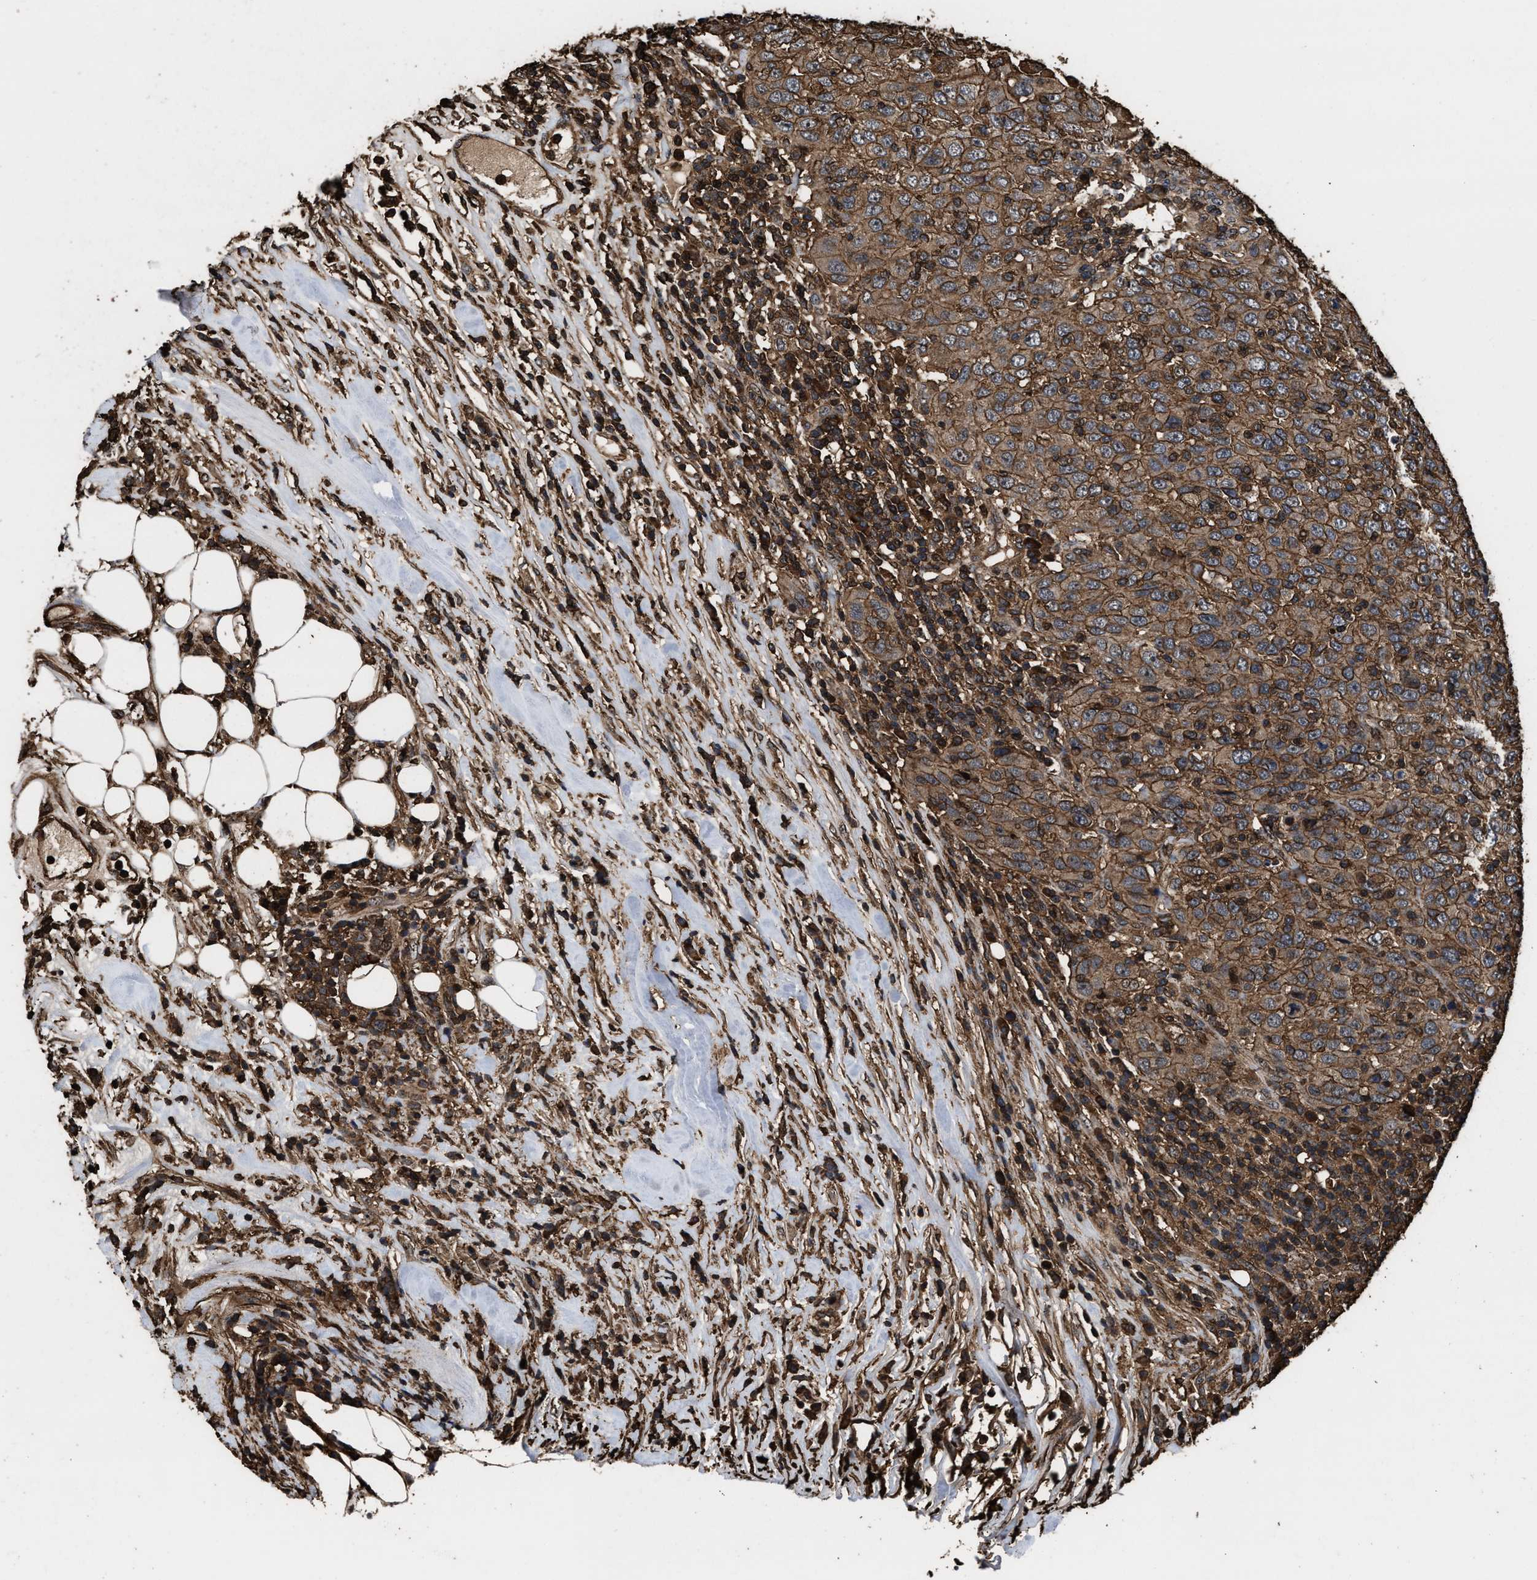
{"staining": {"intensity": "strong", "quantity": ">75%", "location": "cytoplasmic/membranous"}, "tissue": "breast cancer", "cell_type": "Tumor cells", "image_type": "cancer", "snomed": [{"axis": "morphology", "description": "Duct carcinoma"}, {"axis": "topography", "description": "Breast"}], "caption": "An immunohistochemistry (IHC) image of neoplastic tissue is shown. Protein staining in brown highlights strong cytoplasmic/membranous positivity in breast cancer (intraductal carcinoma) within tumor cells.", "gene": "KBTBD2", "patient": {"sex": "female", "age": 37}}